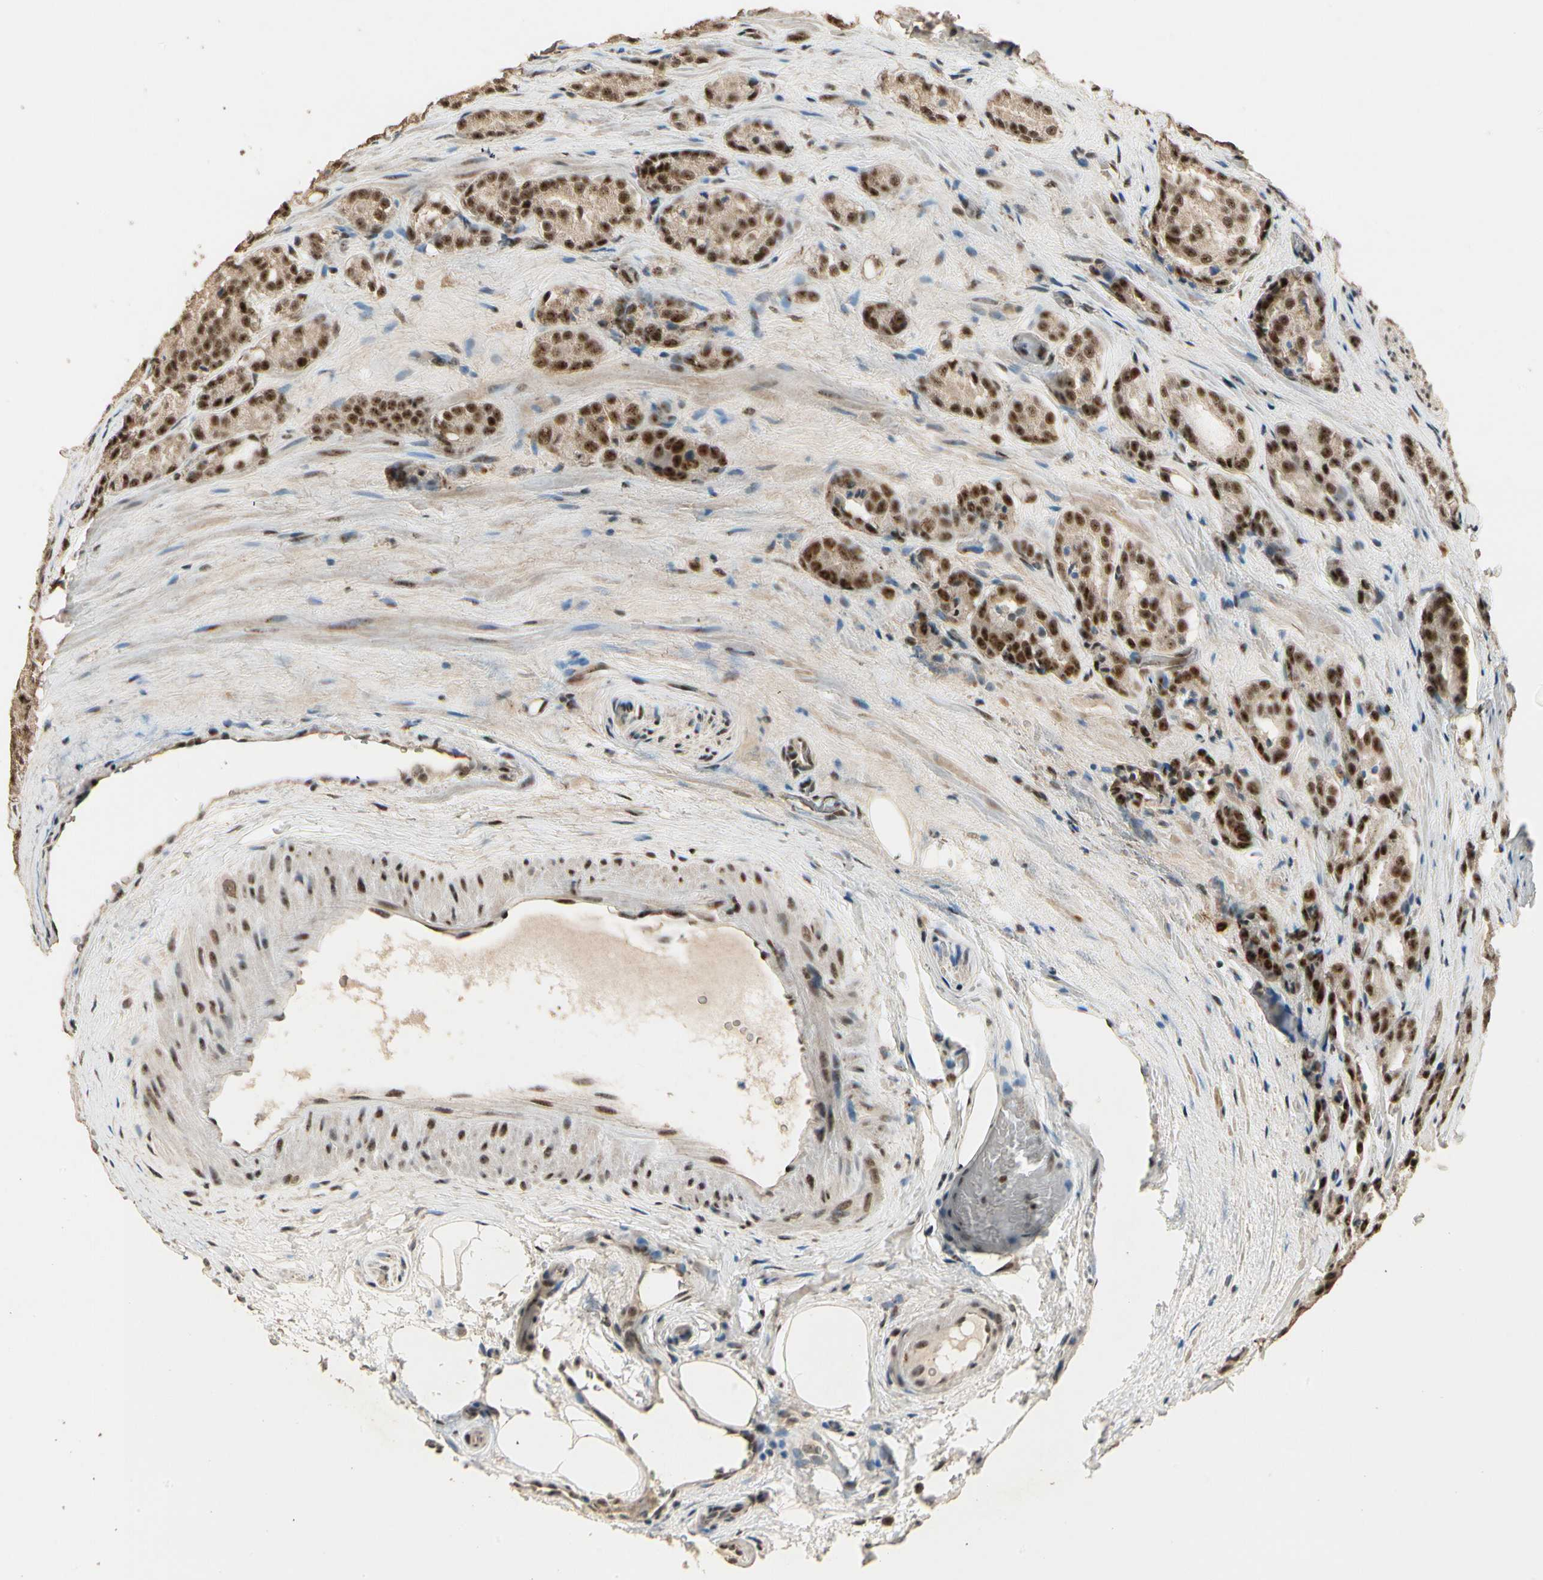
{"staining": {"intensity": "moderate", "quantity": ">75%", "location": "cytoplasmic/membranous,nuclear"}, "tissue": "prostate cancer", "cell_type": "Tumor cells", "image_type": "cancer", "snomed": [{"axis": "morphology", "description": "Adenocarcinoma, High grade"}, {"axis": "topography", "description": "Prostate"}], "caption": "Prostate cancer stained with a brown dye exhibits moderate cytoplasmic/membranous and nuclear positive staining in about >75% of tumor cells.", "gene": "RBM25", "patient": {"sex": "male", "age": 64}}